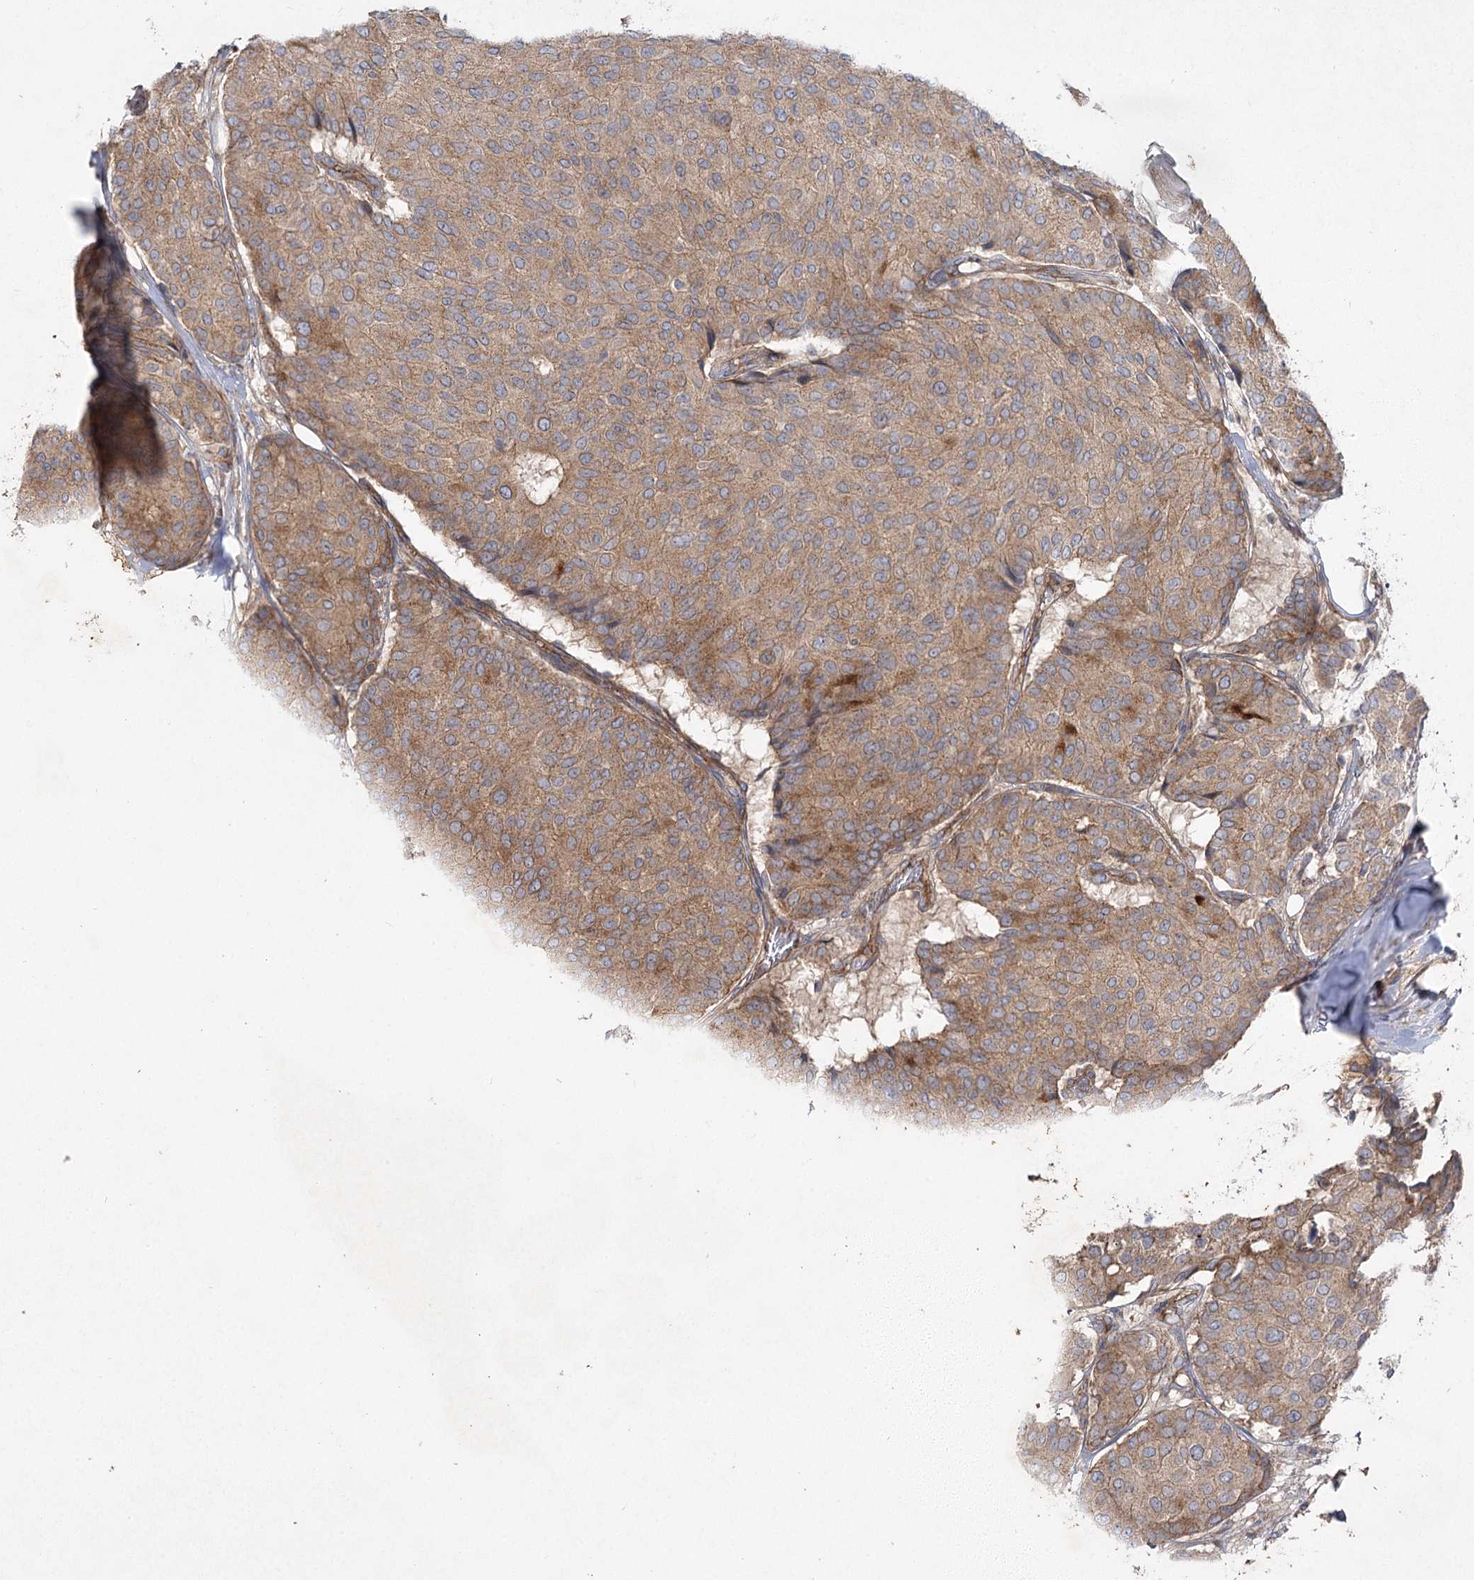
{"staining": {"intensity": "moderate", "quantity": ">75%", "location": "cytoplasmic/membranous"}, "tissue": "breast cancer", "cell_type": "Tumor cells", "image_type": "cancer", "snomed": [{"axis": "morphology", "description": "Duct carcinoma"}, {"axis": "topography", "description": "Breast"}], "caption": "Immunohistochemical staining of human invasive ductal carcinoma (breast) demonstrates moderate cytoplasmic/membranous protein positivity in approximately >75% of tumor cells. (IHC, brightfield microscopy, high magnification).", "gene": "KIAA0825", "patient": {"sex": "female", "age": 75}}